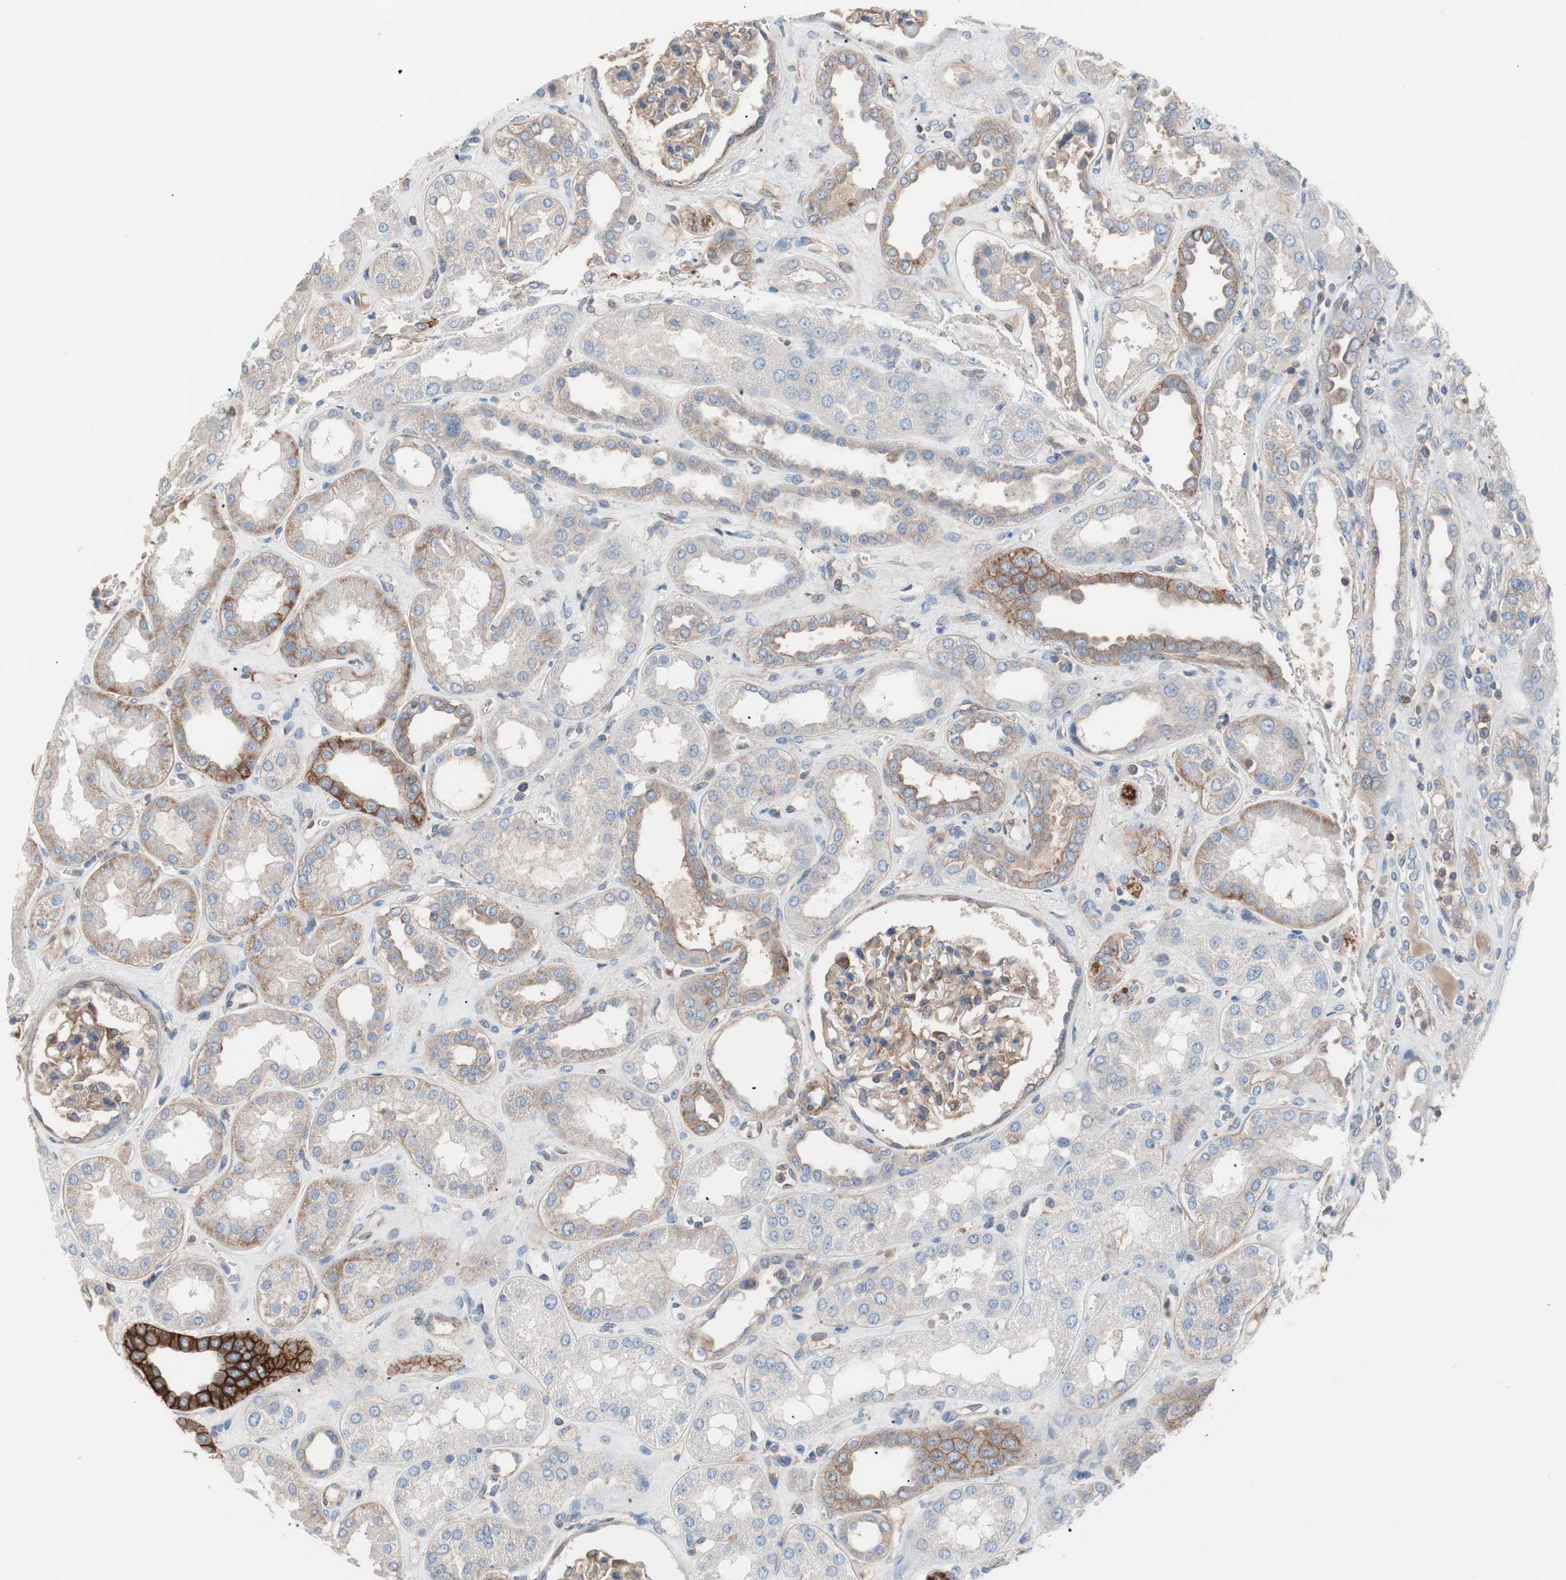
{"staining": {"intensity": "moderate", "quantity": ">75%", "location": "cytoplasmic/membranous"}, "tissue": "kidney", "cell_type": "Cells in glomeruli", "image_type": "normal", "snomed": [{"axis": "morphology", "description": "Normal tissue, NOS"}, {"axis": "topography", "description": "Kidney"}], "caption": "Immunohistochemistry (IHC) of unremarkable human kidney exhibits medium levels of moderate cytoplasmic/membranous expression in about >75% of cells in glomeruli. (brown staining indicates protein expression, while blue staining denotes nuclei).", "gene": "GPR160", "patient": {"sex": "male", "age": 59}}